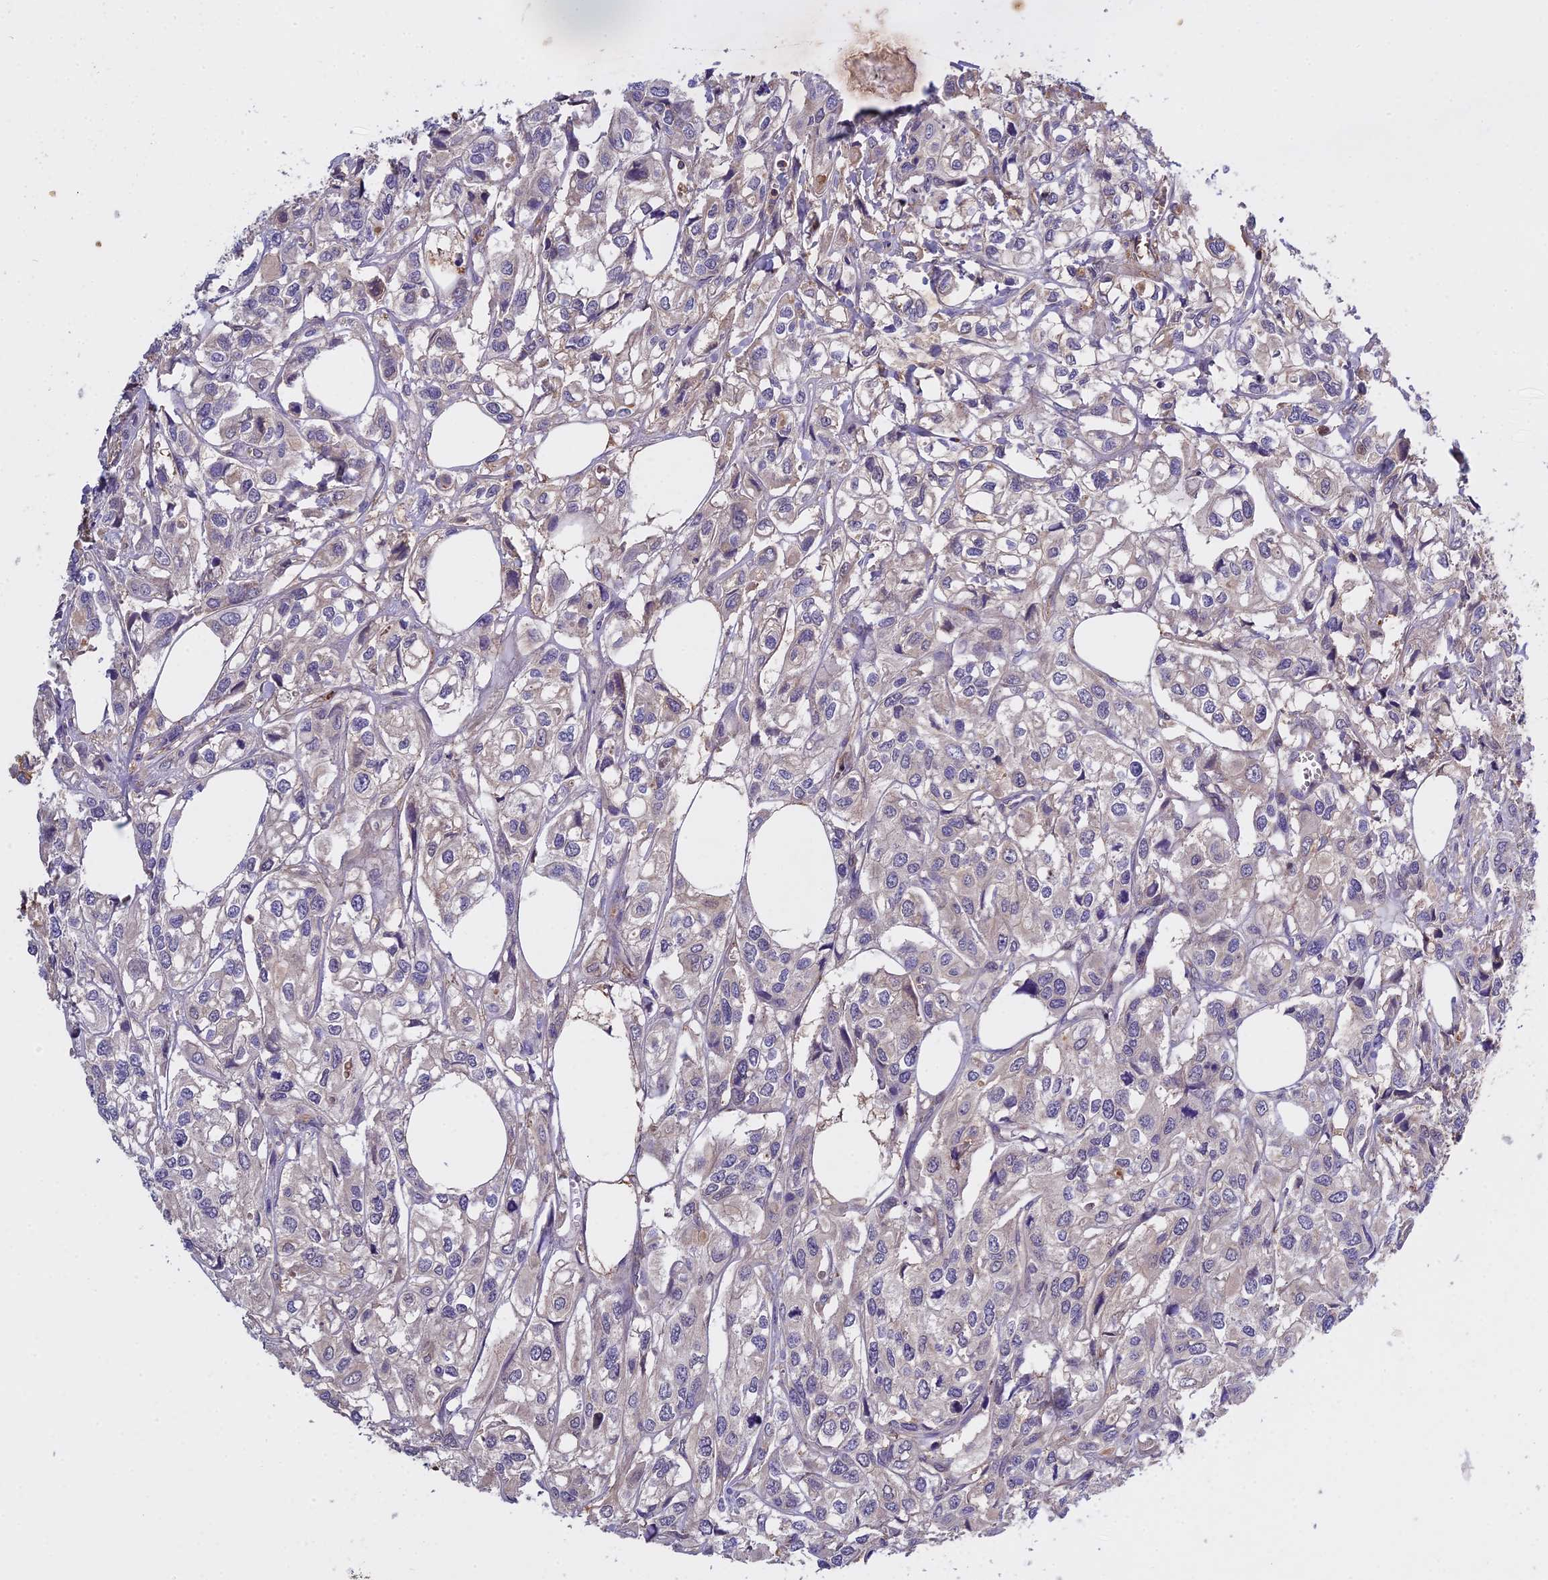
{"staining": {"intensity": "moderate", "quantity": "<25%", "location": "cytoplasmic/membranous"}, "tissue": "urothelial cancer", "cell_type": "Tumor cells", "image_type": "cancer", "snomed": [{"axis": "morphology", "description": "Urothelial carcinoma, High grade"}, {"axis": "topography", "description": "Urinary bladder"}], "caption": "IHC (DAB) staining of urothelial cancer demonstrates moderate cytoplasmic/membranous protein positivity in about <25% of tumor cells.", "gene": "CFAP119", "patient": {"sex": "male", "age": 67}}